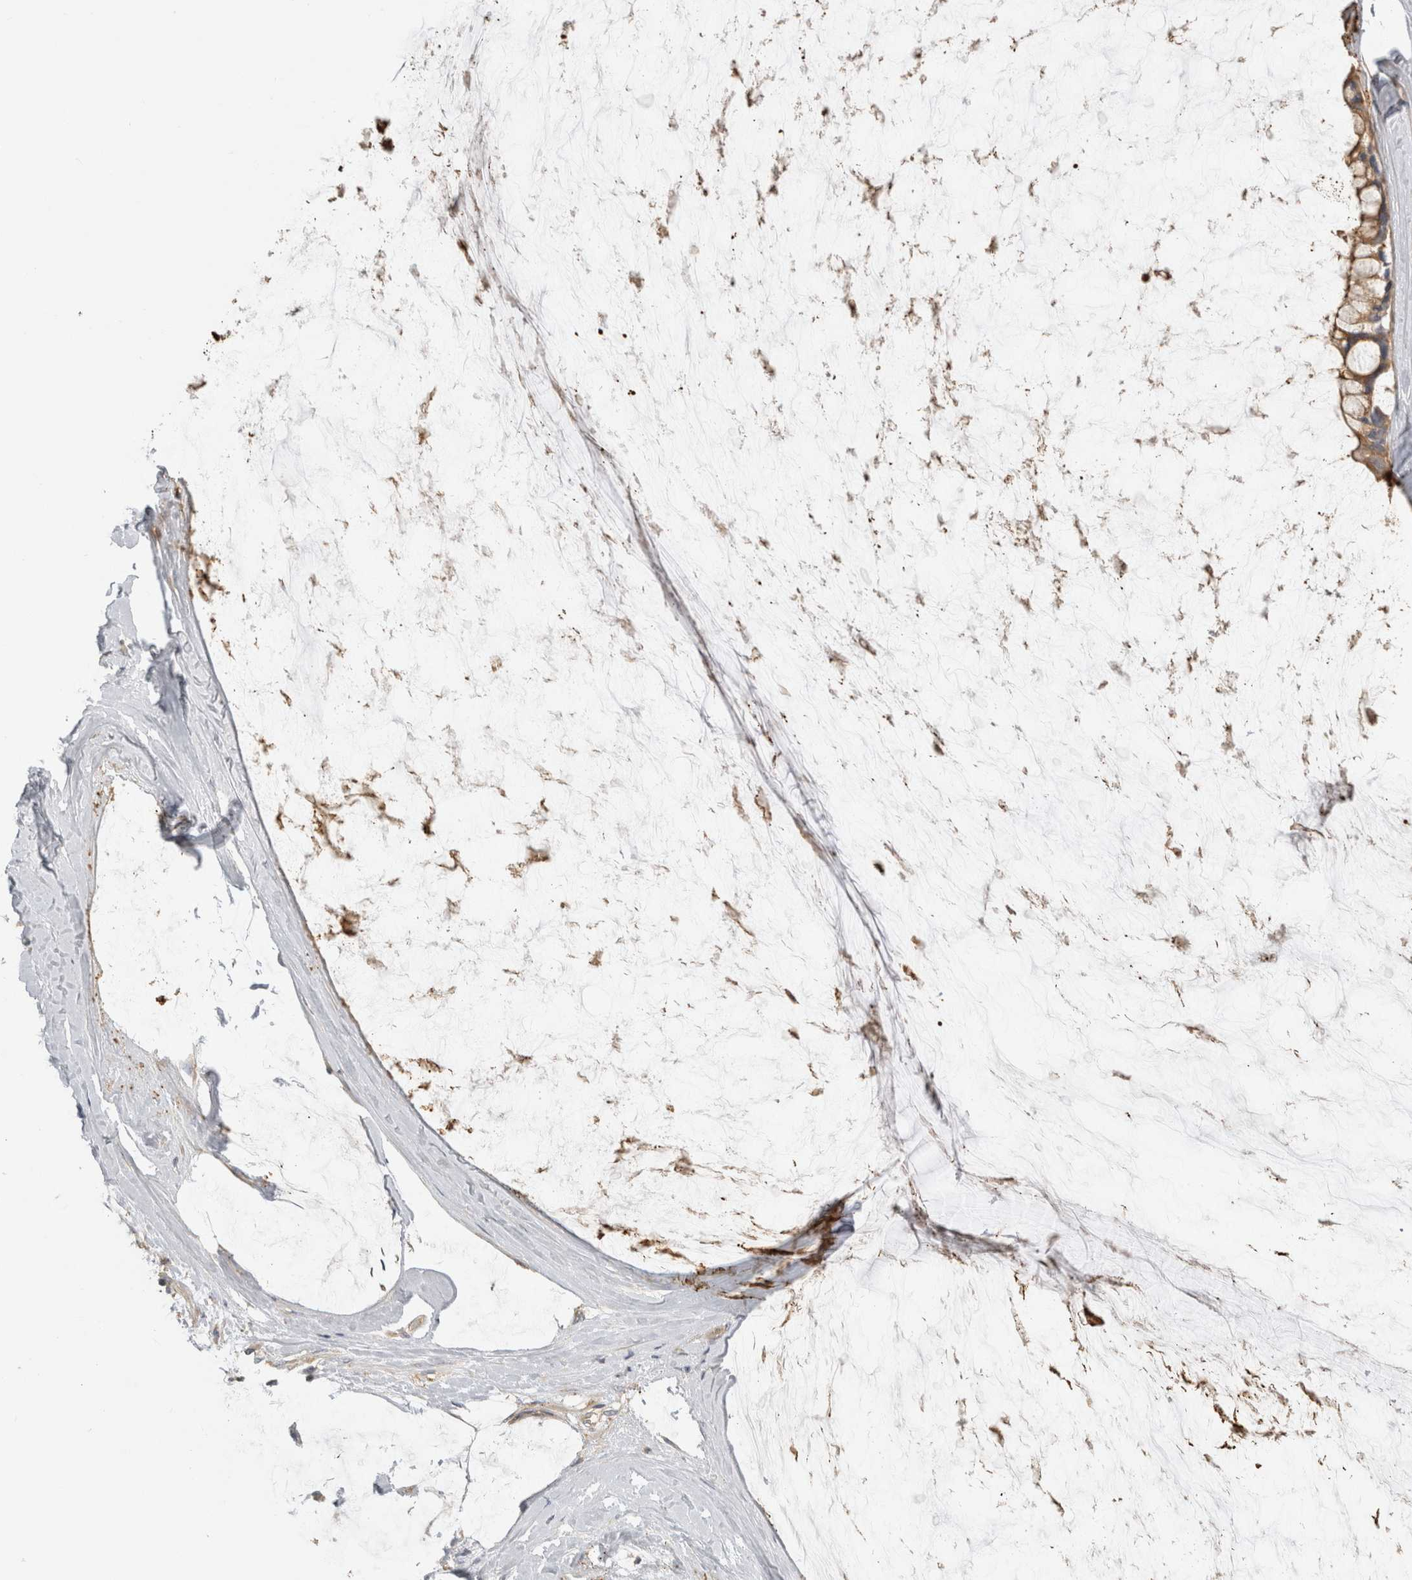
{"staining": {"intensity": "moderate", "quantity": ">75%", "location": "cytoplasmic/membranous"}, "tissue": "ovarian cancer", "cell_type": "Tumor cells", "image_type": "cancer", "snomed": [{"axis": "morphology", "description": "Cystadenocarcinoma, mucinous, NOS"}, {"axis": "topography", "description": "Ovary"}], "caption": "Protein expression analysis of ovarian mucinous cystadenocarcinoma displays moderate cytoplasmic/membranous positivity in about >75% of tumor cells.", "gene": "CHMP6", "patient": {"sex": "female", "age": 39}}